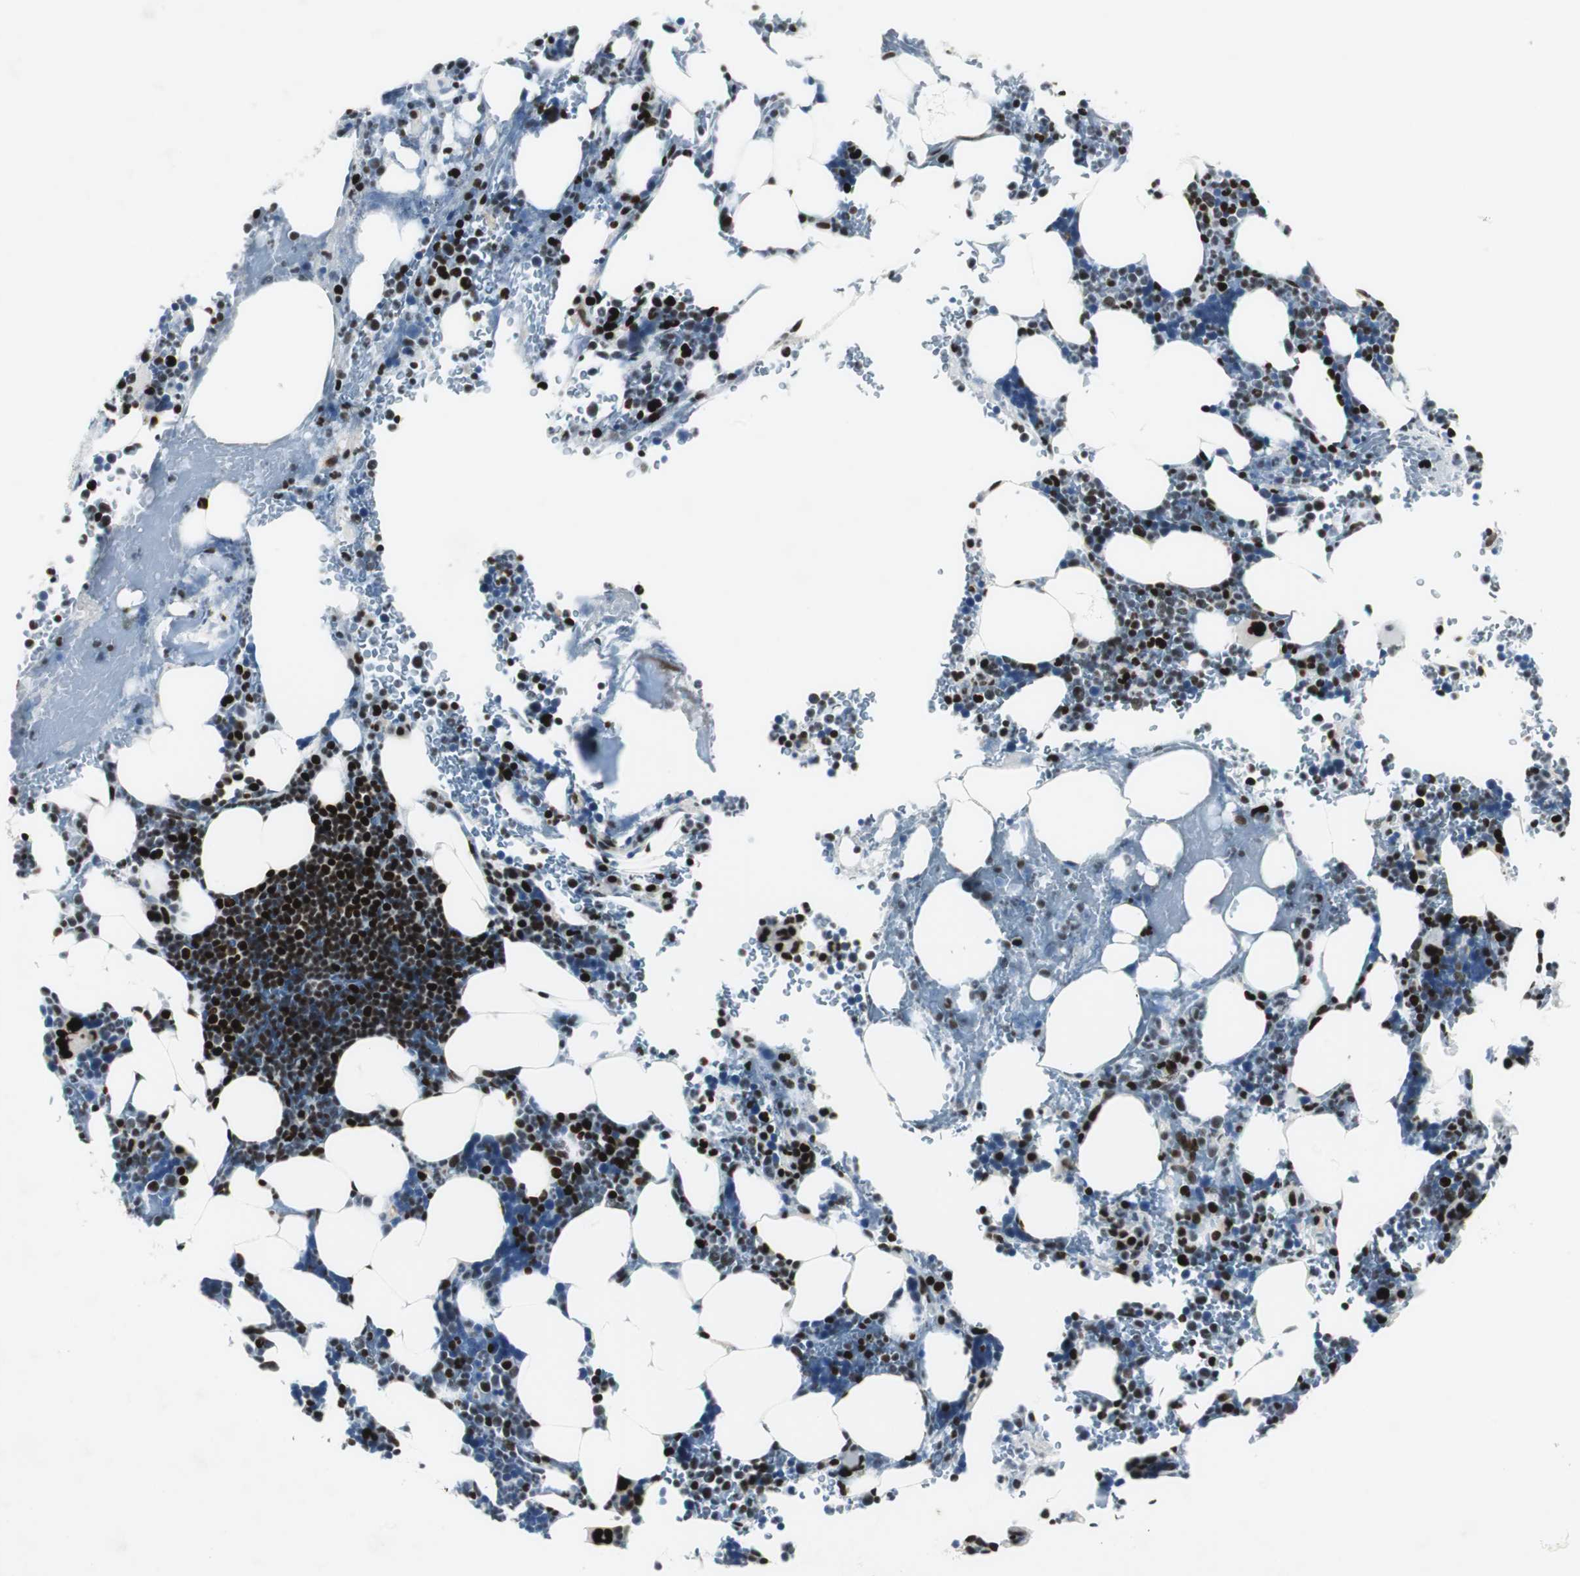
{"staining": {"intensity": "strong", "quantity": "25%-75%", "location": "nuclear"}, "tissue": "bone marrow", "cell_type": "Hematopoietic cells", "image_type": "normal", "snomed": [{"axis": "morphology", "description": "Normal tissue, NOS"}, {"axis": "topography", "description": "Bone marrow"}], "caption": "A micrograph showing strong nuclear staining in approximately 25%-75% of hematopoietic cells in normal bone marrow, as visualized by brown immunohistochemical staining.", "gene": "MEF2D", "patient": {"sex": "female", "age": 73}}